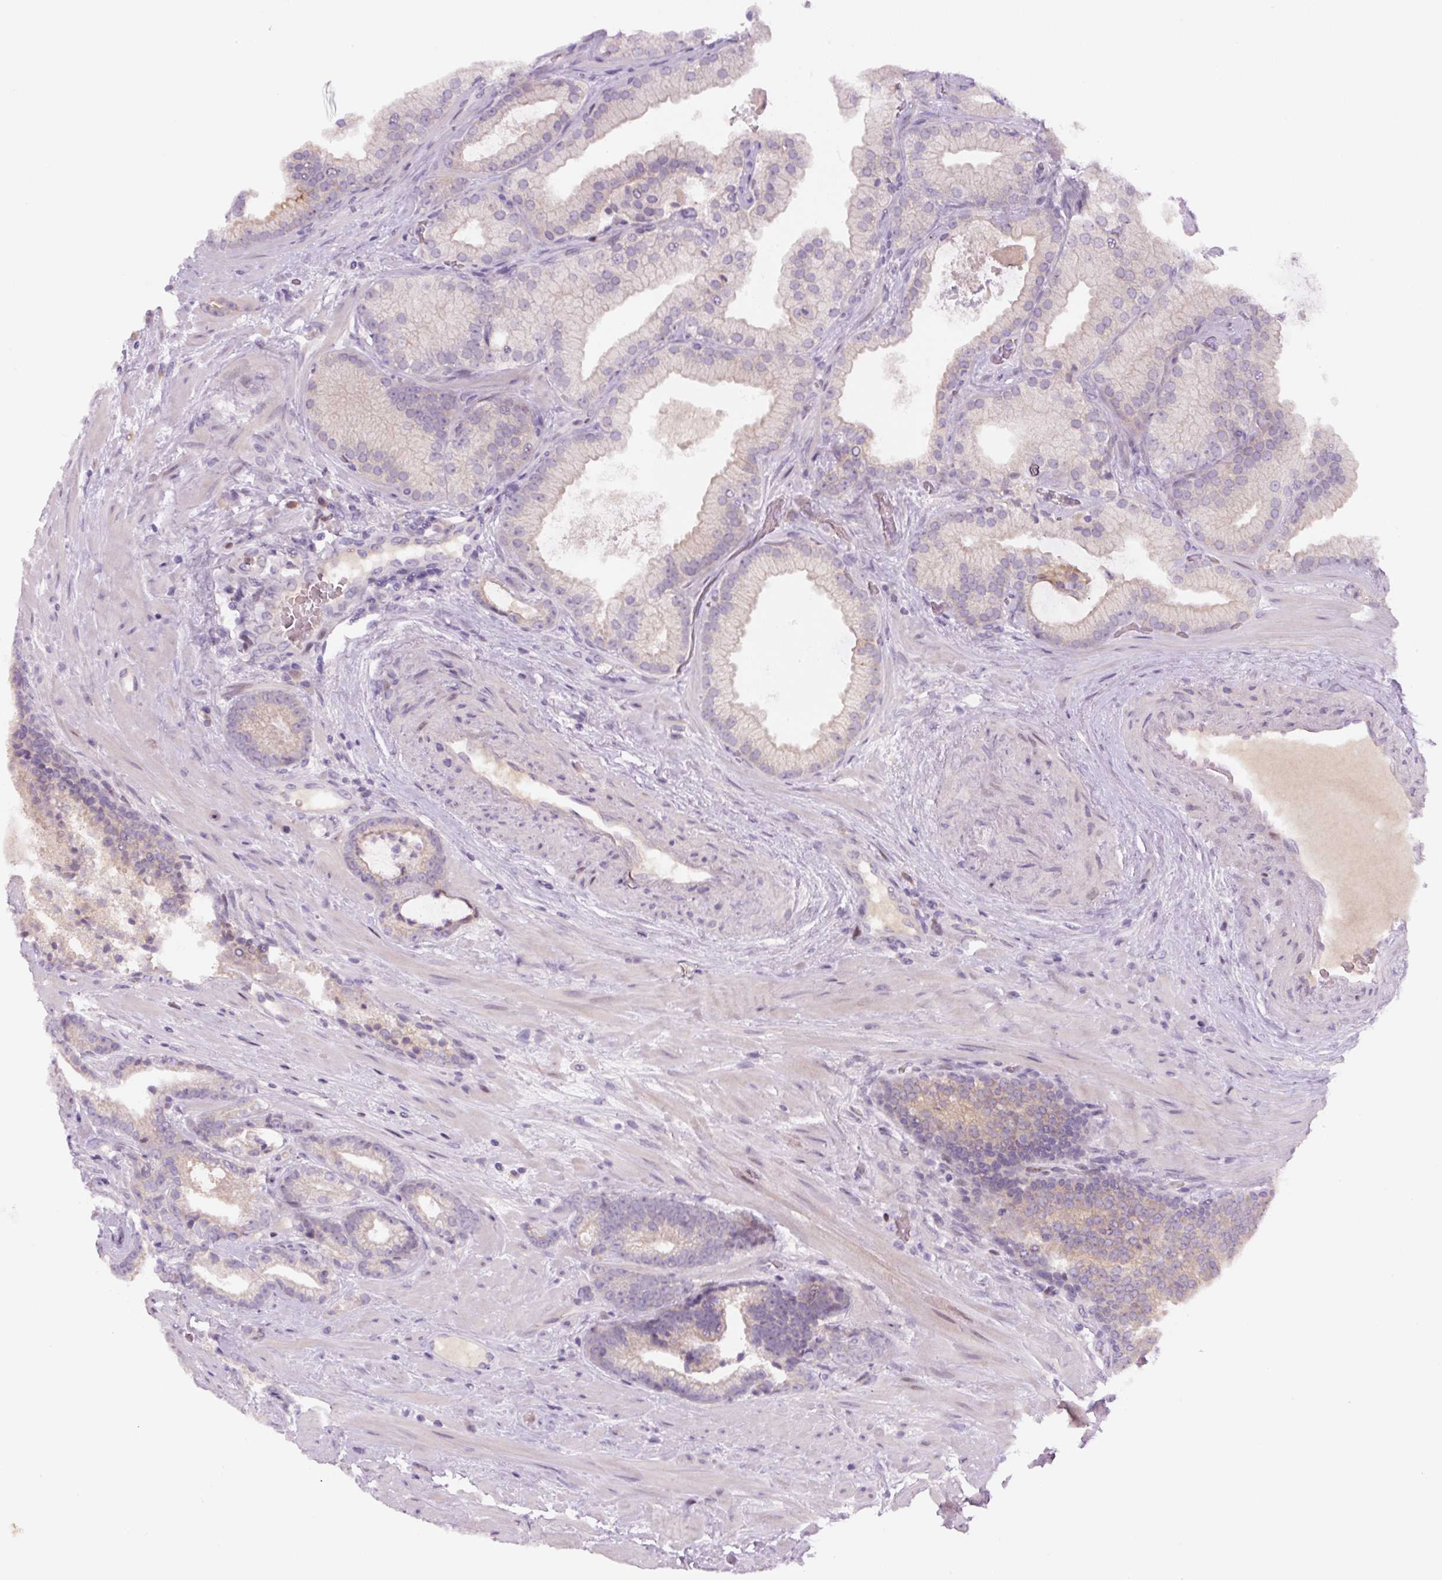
{"staining": {"intensity": "weak", "quantity": "<25%", "location": "cytoplasmic/membranous"}, "tissue": "prostate cancer", "cell_type": "Tumor cells", "image_type": "cancer", "snomed": [{"axis": "morphology", "description": "Adenocarcinoma, High grade"}, {"axis": "topography", "description": "Prostate"}], "caption": "High magnification brightfield microscopy of prostate cancer stained with DAB (3,3'-diaminobenzidine) (brown) and counterstained with hematoxylin (blue): tumor cells show no significant positivity. The staining was performed using DAB (3,3'-diaminobenzidine) to visualize the protein expression in brown, while the nuclei were stained in blue with hematoxylin (Magnification: 20x).", "gene": "YIF1B", "patient": {"sex": "male", "age": 68}}